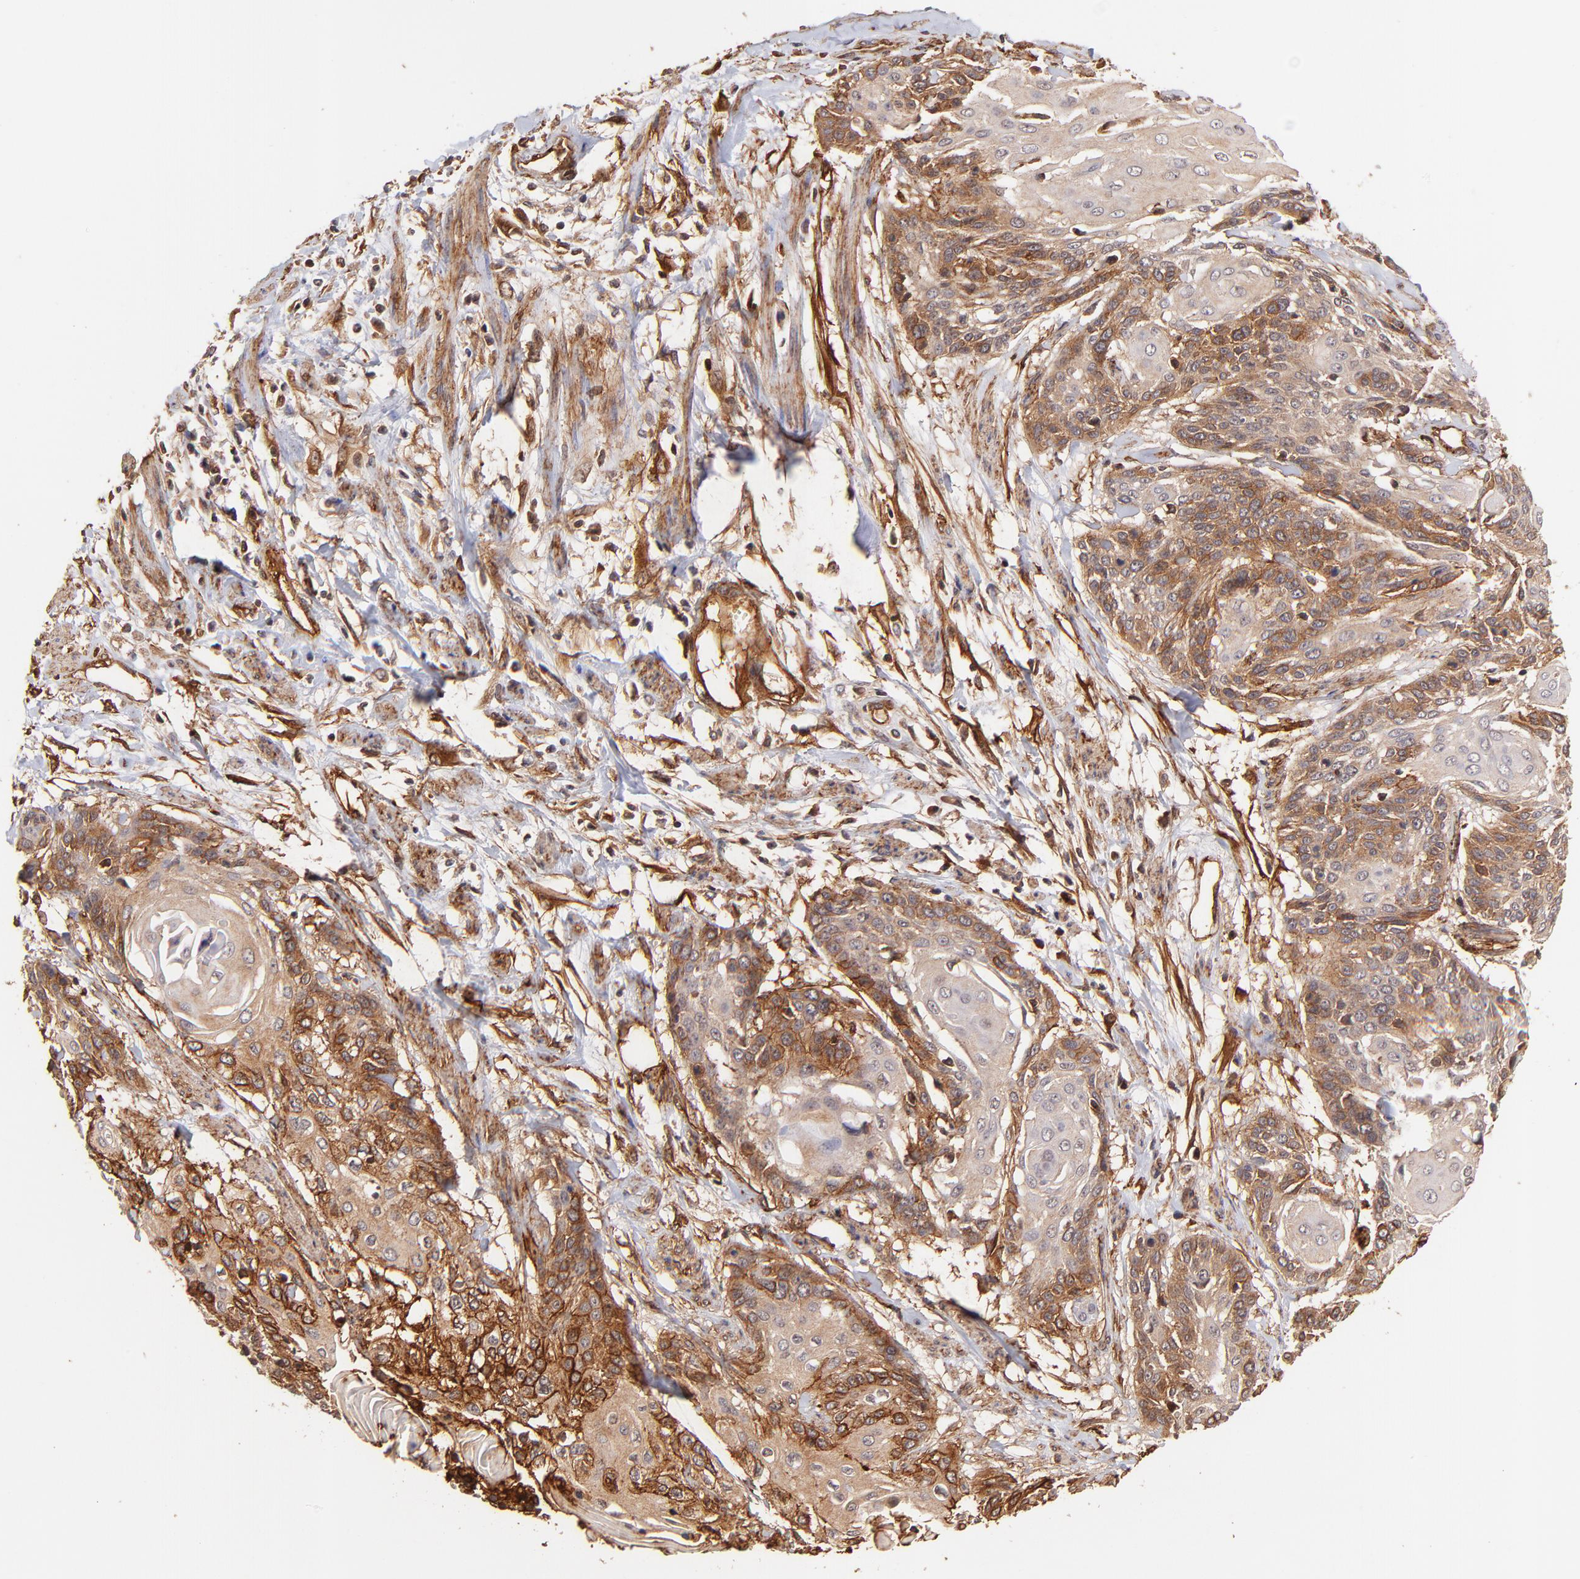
{"staining": {"intensity": "strong", "quantity": ">75%", "location": "cytoplasmic/membranous"}, "tissue": "cervical cancer", "cell_type": "Tumor cells", "image_type": "cancer", "snomed": [{"axis": "morphology", "description": "Squamous cell carcinoma, NOS"}, {"axis": "topography", "description": "Cervix"}], "caption": "Immunohistochemical staining of human squamous cell carcinoma (cervical) demonstrates high levels of strong cytoplasmic/membranous expression in approximately >75% of tumor cells. The staining is performed using DAB brown chromogen to label protein expression. The nuclei are counter-stained blue using hematoxylin.", "gene": "ITGB1", "patient": {"sex": "female", "age": 57}}